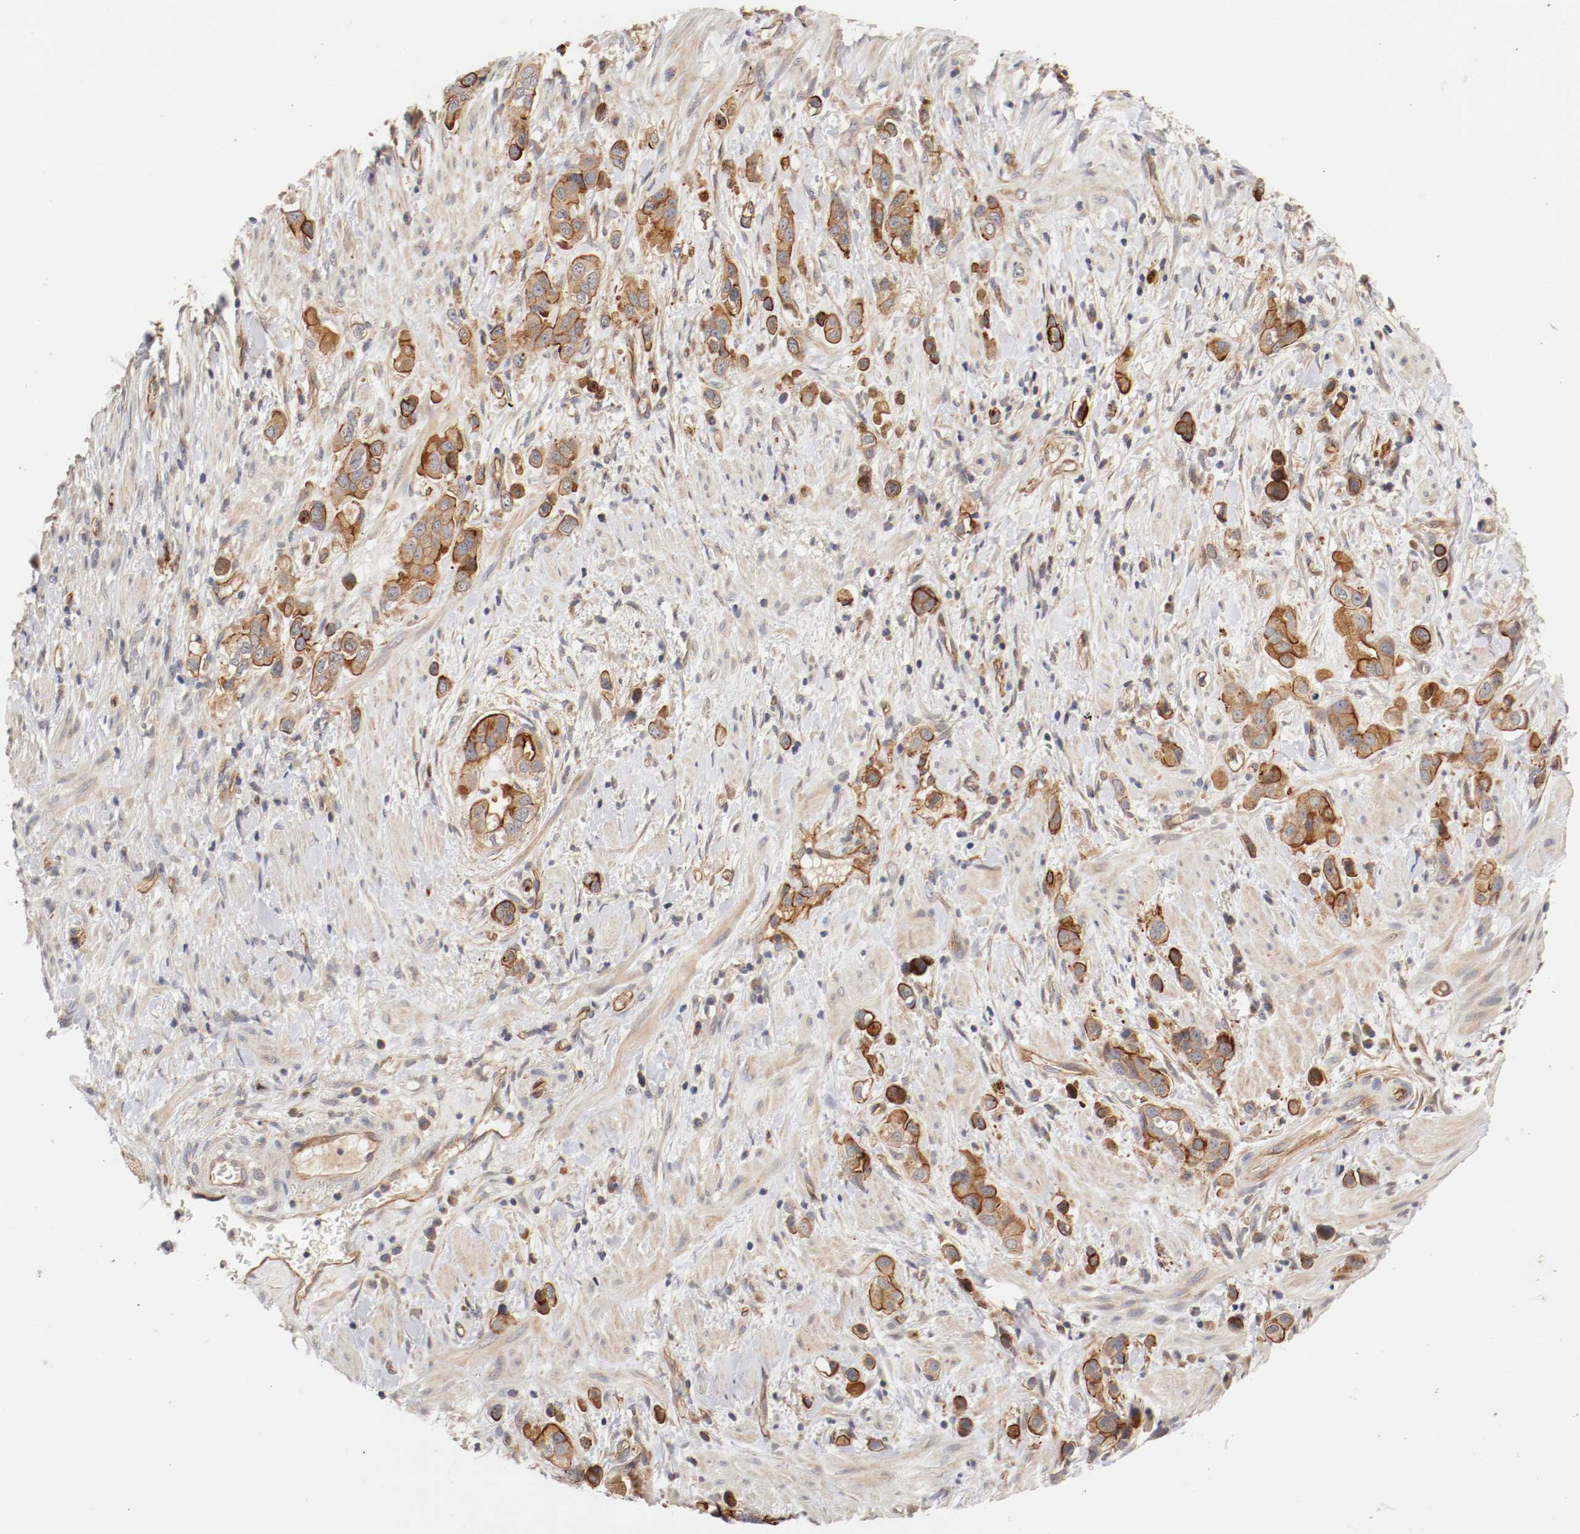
{"staining": {"intensity": "strong", "quantity": "25%-75%", "location": "cytoplasmic/membranous"}, "tissue": "stomach cancer", "cell_type": "Tumor cells", "image_type": "cancer", "snomed": [{"axis": "morphology", "description": "Adenocarcinoma, NOS"}, {"axis": "topography", "description": "Stomach, lower"}], "caption": "Adenocarcinoma (stomach) stained for a protein reveals strong cytoplasmic/membranous positivity in tumor cells. (DAB IHC, brown staining for protein, blue staining for nuclei).", "gene": "TYK2", "patient": {"sex": "female", "age": 93}}